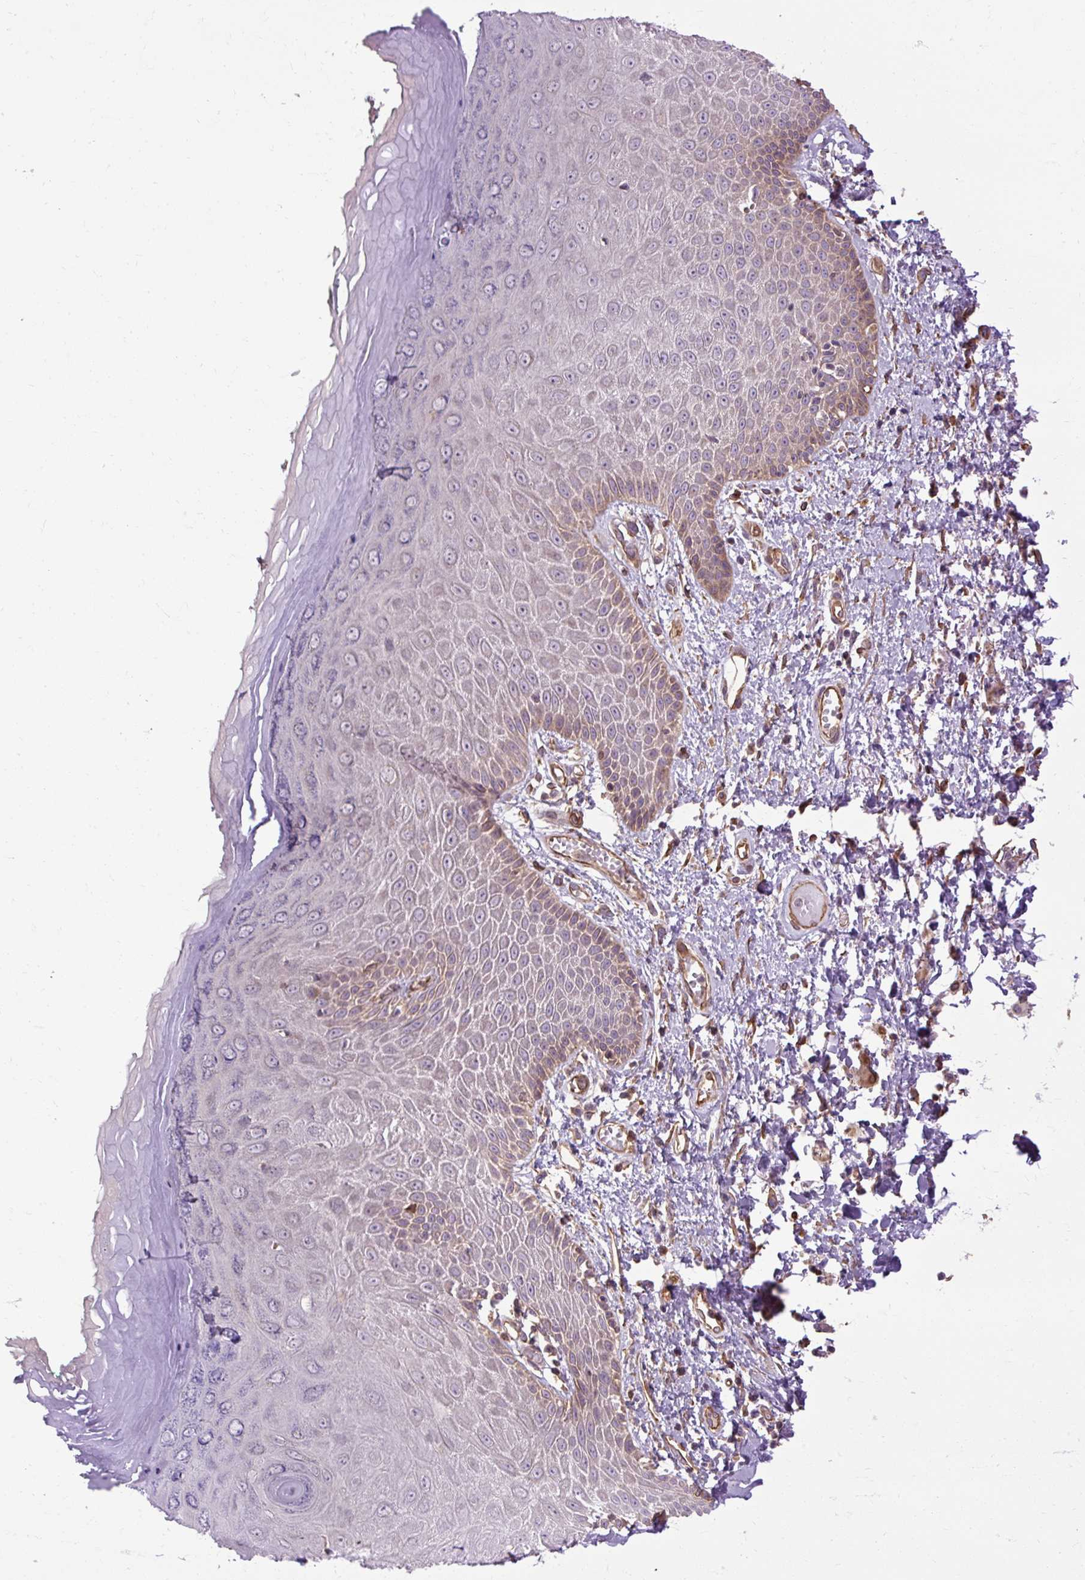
{"staining": {"intensity": "moderate", "quantity": "25%-75%", "location": "cytoplasmic/membranous"}, "tissue": "skin", "cell_type": "Epidermal cells", "image_type": "normal", "snomed": [{"axis": "morphology", "description": "Normal tissue, NOS"}, {"axis": "topography", "description": "Anal"}, {"axis": "topography", "description": "Peripheral nerve tissue"}], "caption": "Protein analysis of benign skin exhibits moderate cytoplasmic/membranous expression in approximately 25%-75% of epidermal cells. (Brightfield microscopy of DAB IHC at high magnification).", "gene": "FLRT1", "patient": {"sex": "male", "age": 78}}